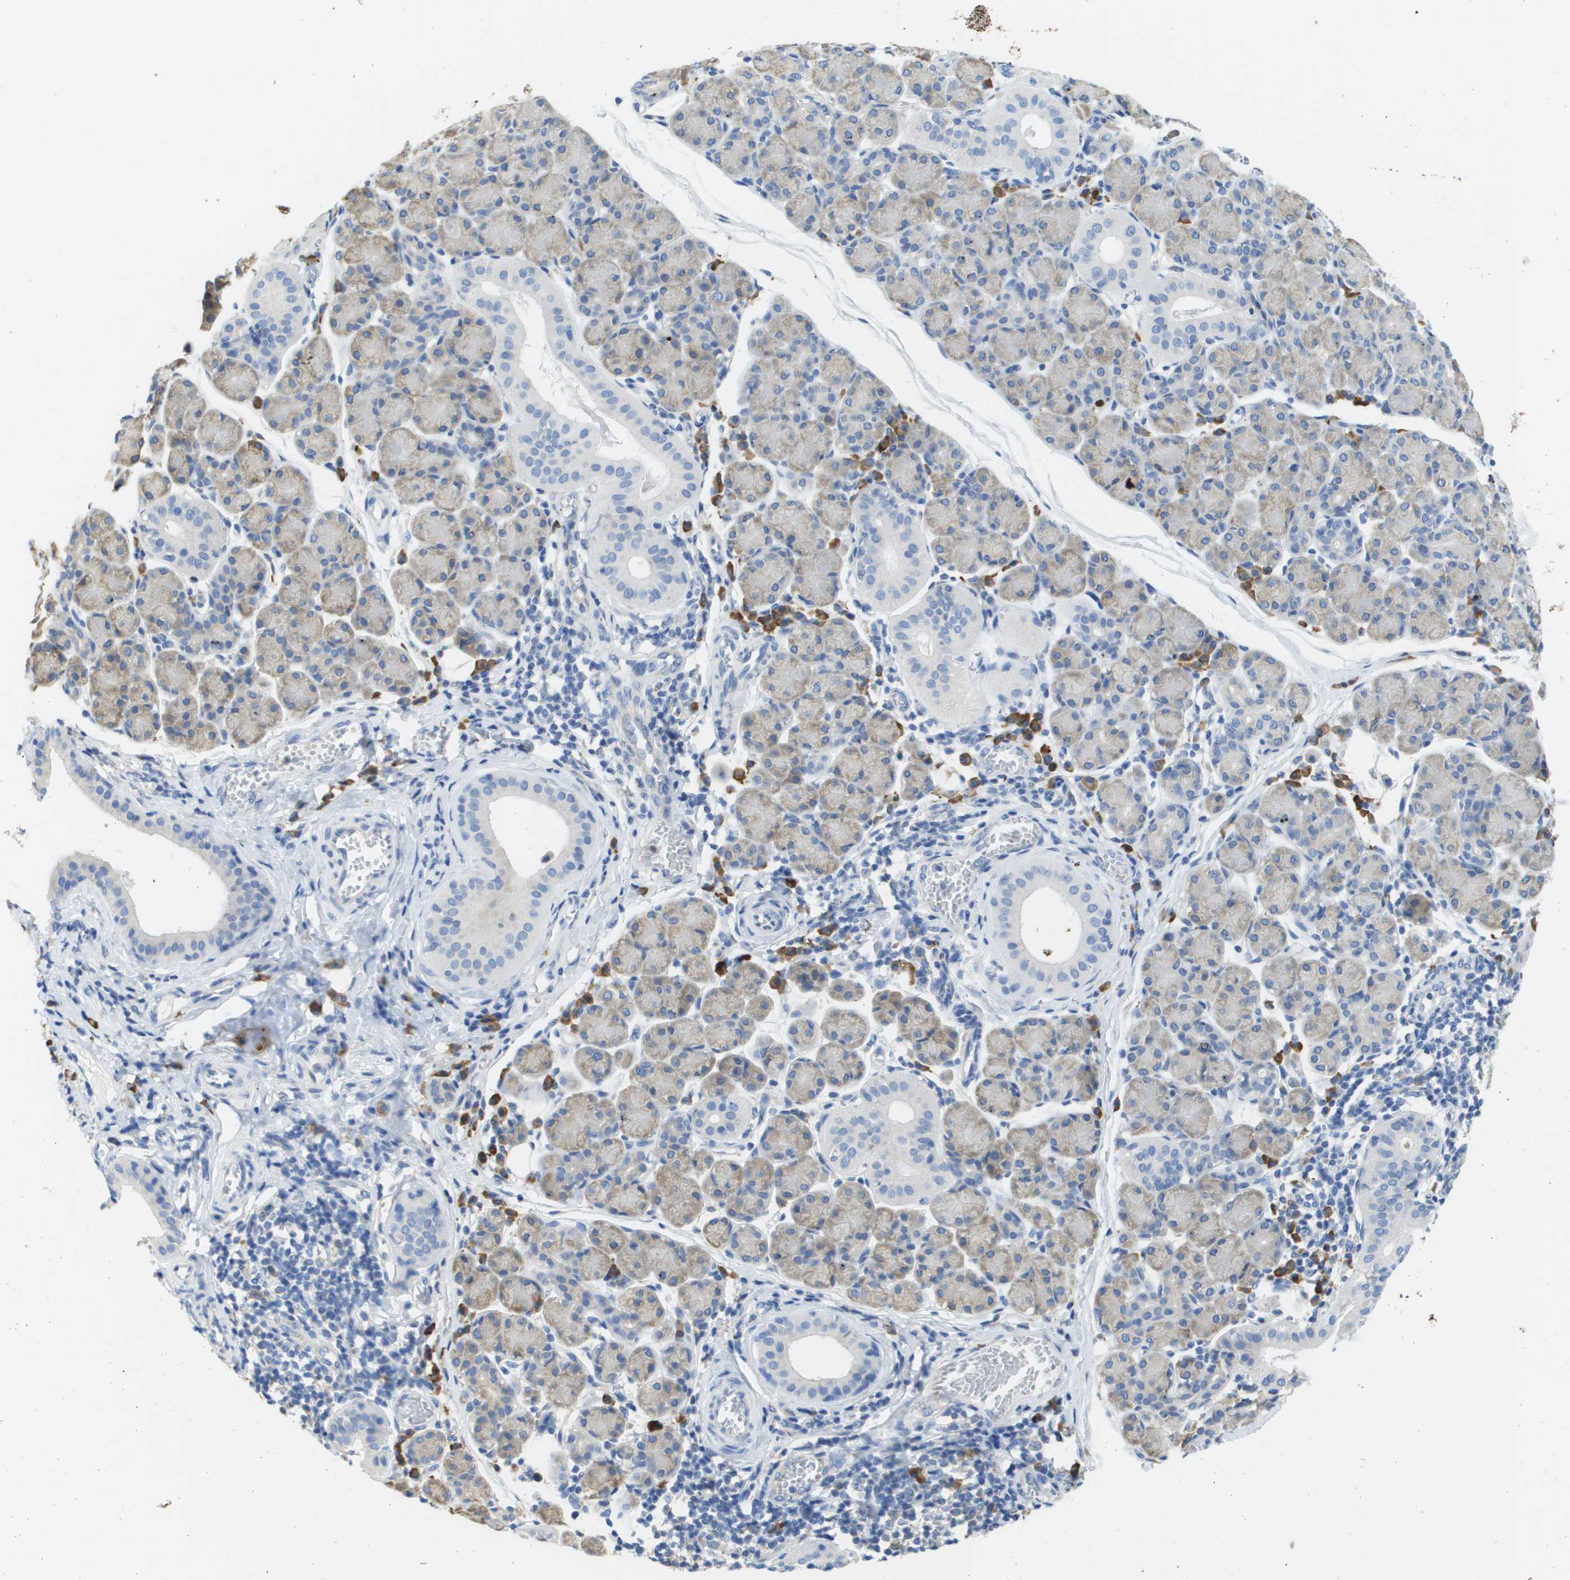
{"staining": {"intensity": "weak", "quantity": "<25%", "location": "cytoplasmic/membranous"}, "tissue": "salivary gland", "cell_type": "Glandular cells", "image_type": "normal", "snomed": [{"axis": "morphology", "description": "Normal tissue, NOS"}, {"axis": "morphology", "description": "Inflammation, NOS"}, {"axis": "topography", "description": "Lymph node"}, {"axis": "topography", "description": "Salivary gland"}], "caption": "The micrograph reveals no significant staining in glandular cells of salivary gland. (IHC, brightfield microscopy, high magnification).", "gene": "SDR42E1", "patient": {"sex": "male", "age": 3}}